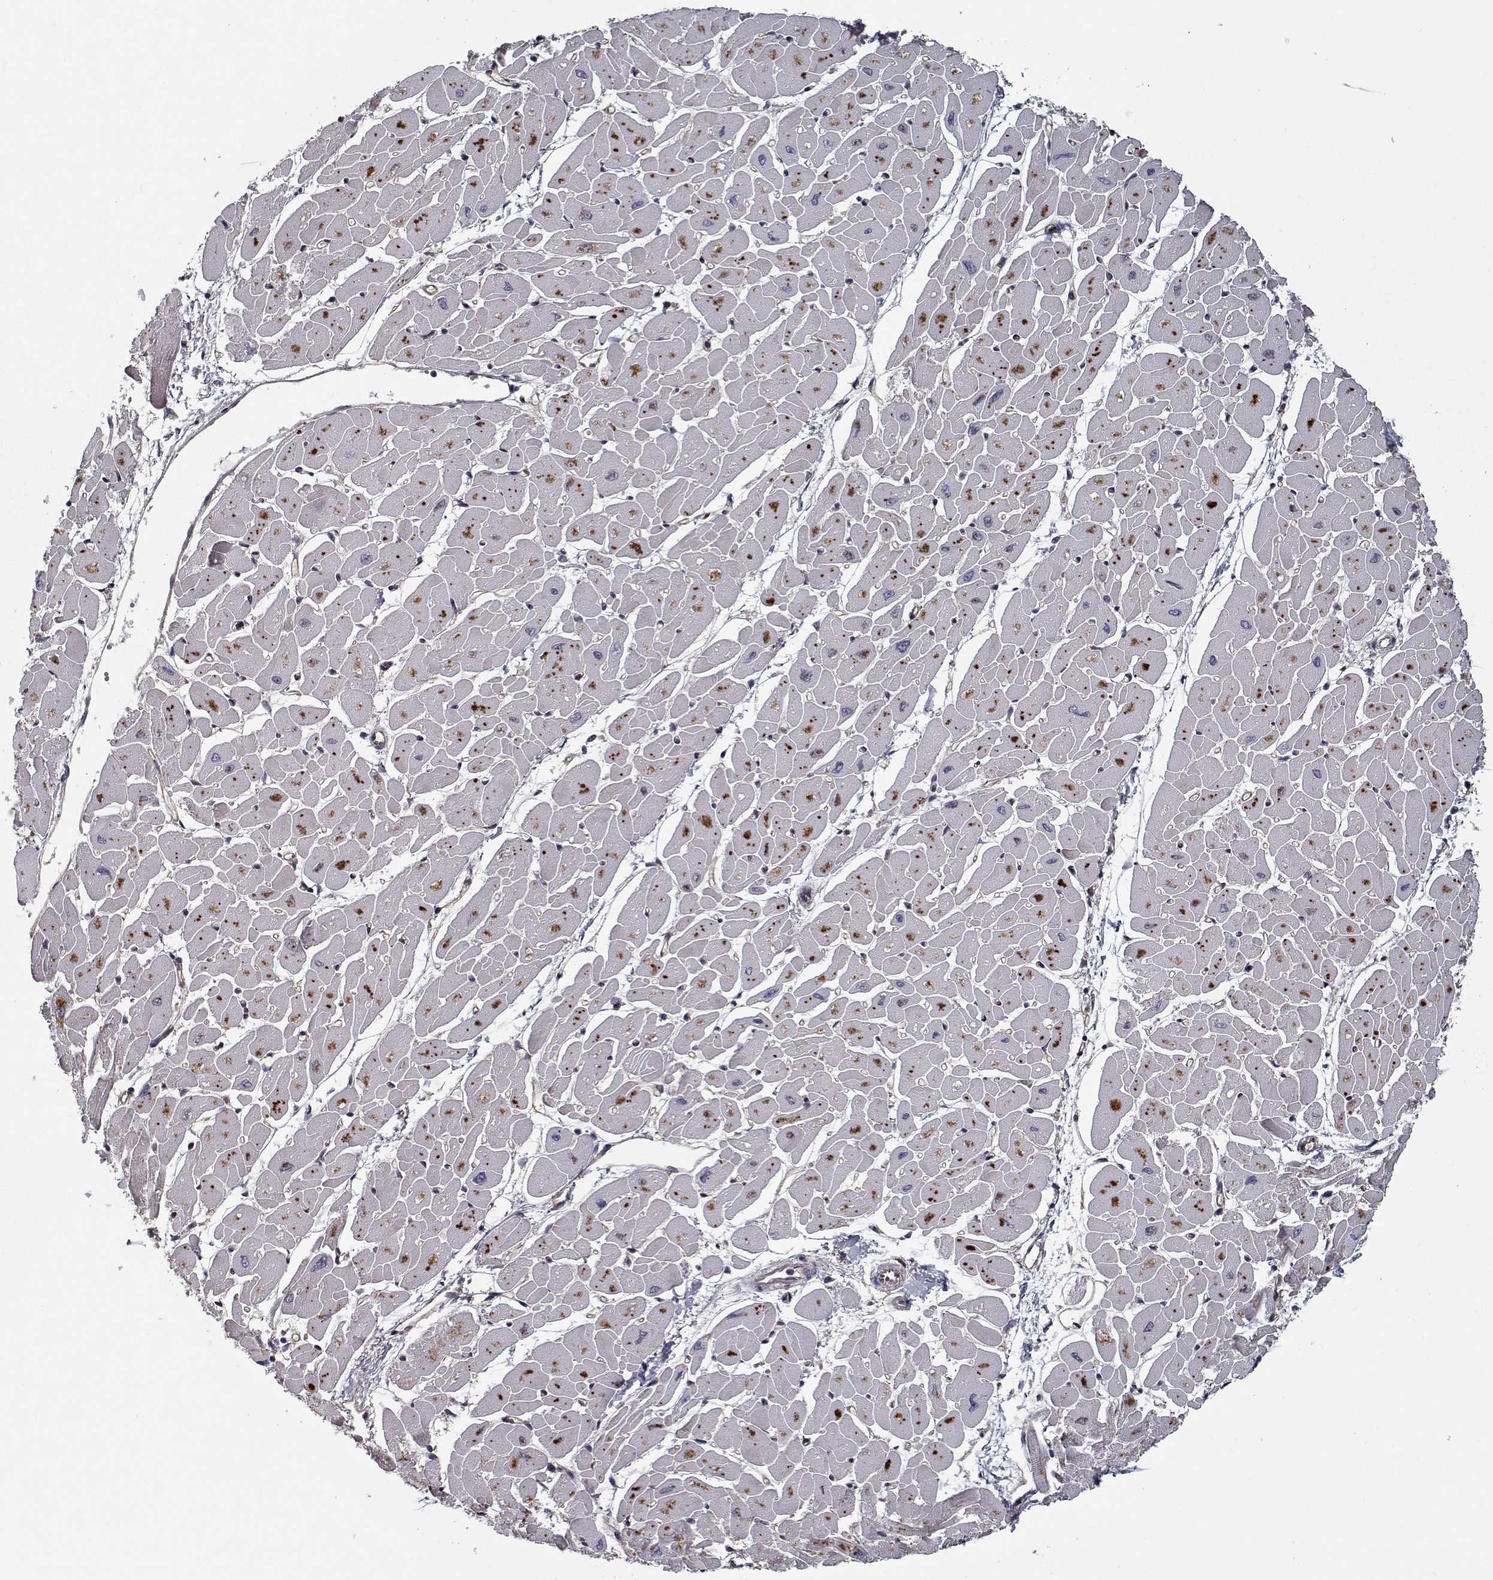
{"staining": {"intensity": "negative", "quantity": "none", "location": "none"}, "tissue": "heart muscle", "cell_type": "Cardiomyocytes", "image_type": "normal", "snomed": [{"axis": "morphology", "description": "Normal tissue, NOS"}, {"axis": "topography", "description": "Heart"}], "caption": "Heart muscle stained for a protein using immunohistochemistry (IHC) reveals no expression cardiomyocytes.", "gene": "NLK", "patient": {"sex": "male", "age": 57}}